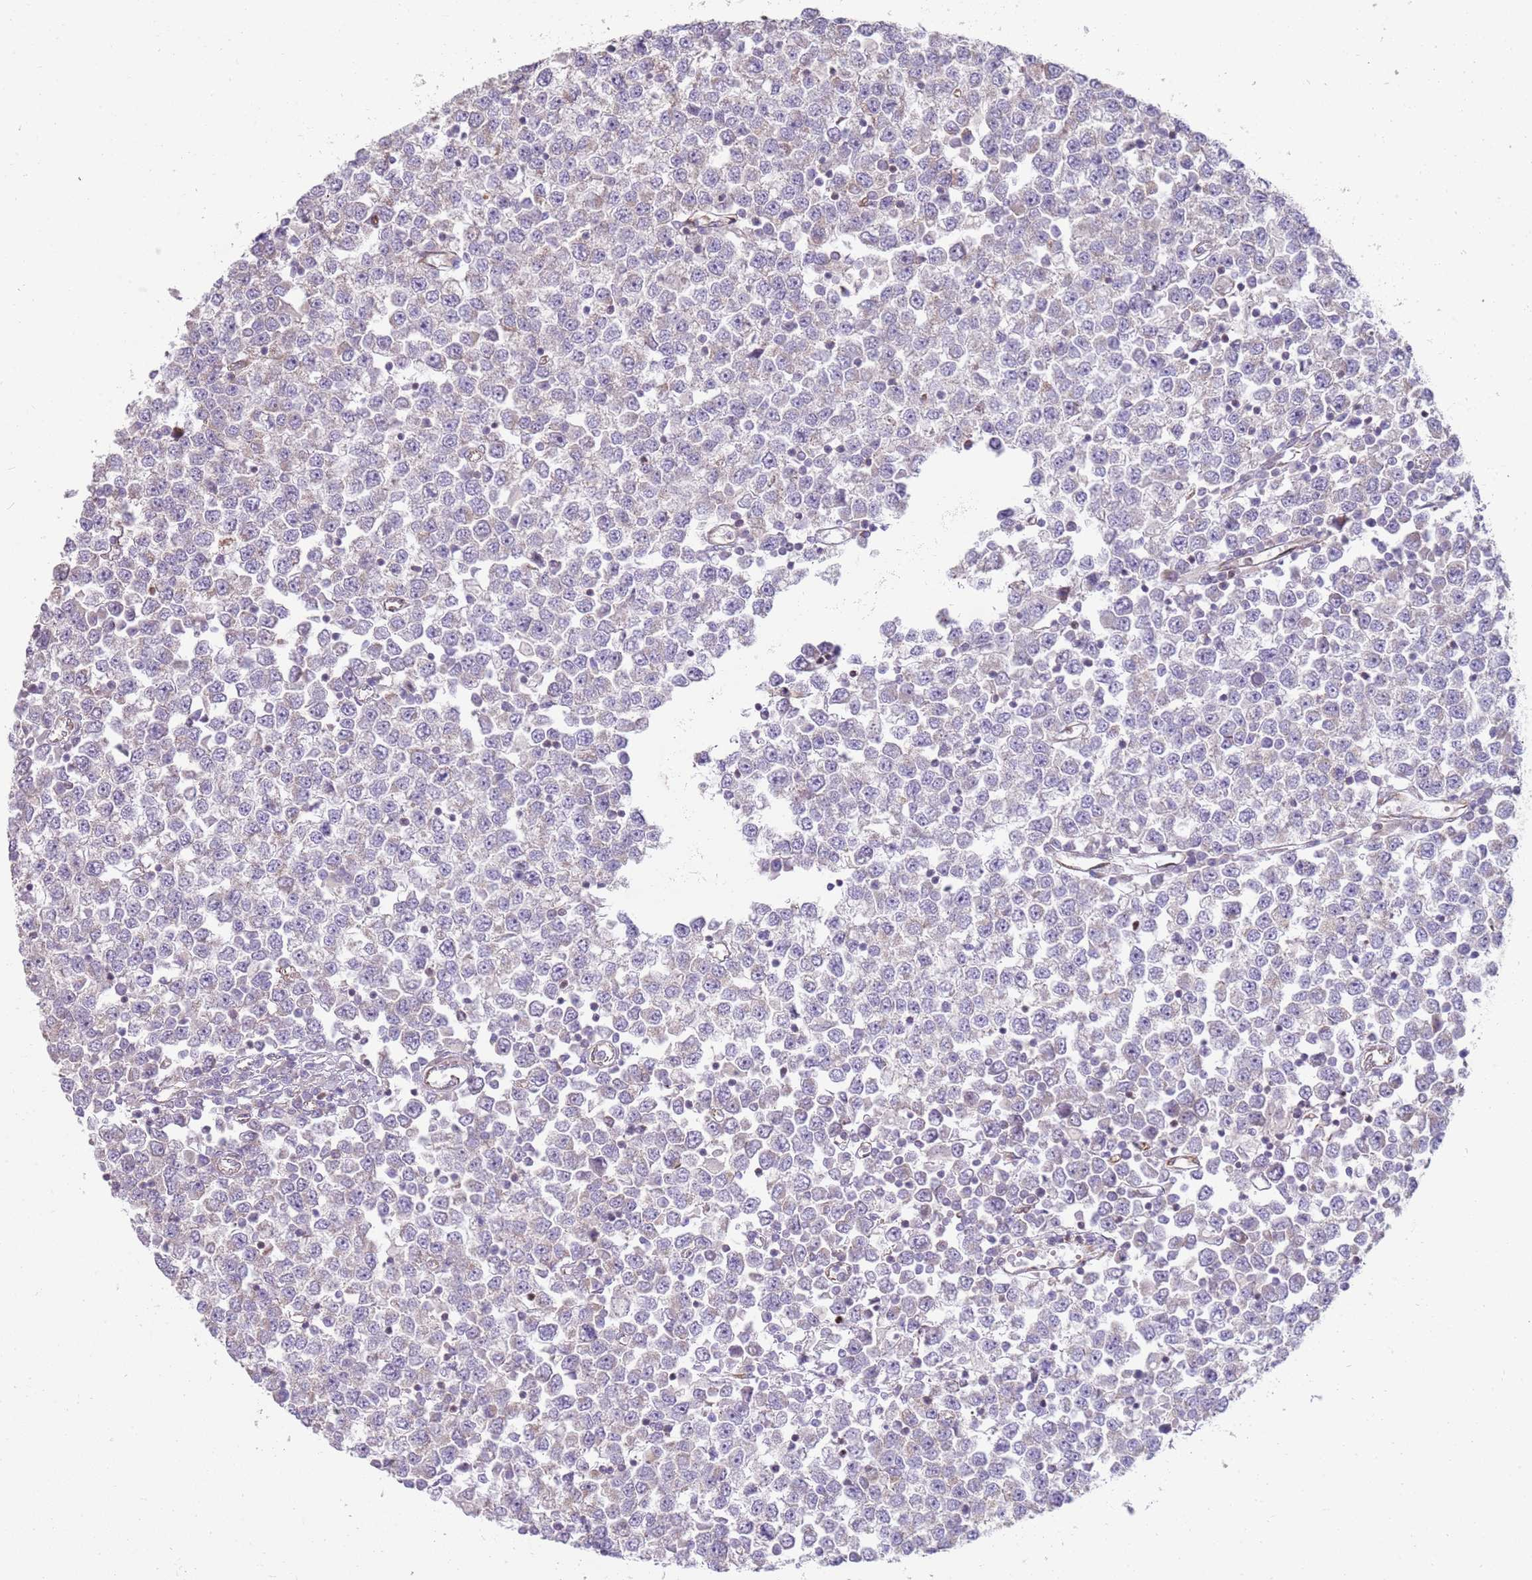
{"staining": {"intensity": "moderate", "quantity": "<25%", "location": "cytoplasmic/membranous"}, "tissue": "testis cancer", "cell_type": "Tumor cells", "image_type": "cancer", "snomed": [{"axis": "morphology", "description": "Seminoma, NOS"}, {"axis": "topography", "description": "Testis"}], "caption": "About <25% of tumor cells in testis cancer (seminoma) exhibit moderate cytoplasmic/membranous protein positivity as visualized by brown immunohistochemical staining.", "gene": "GRAP", "patient": {"sex": "male", "age": 65}}